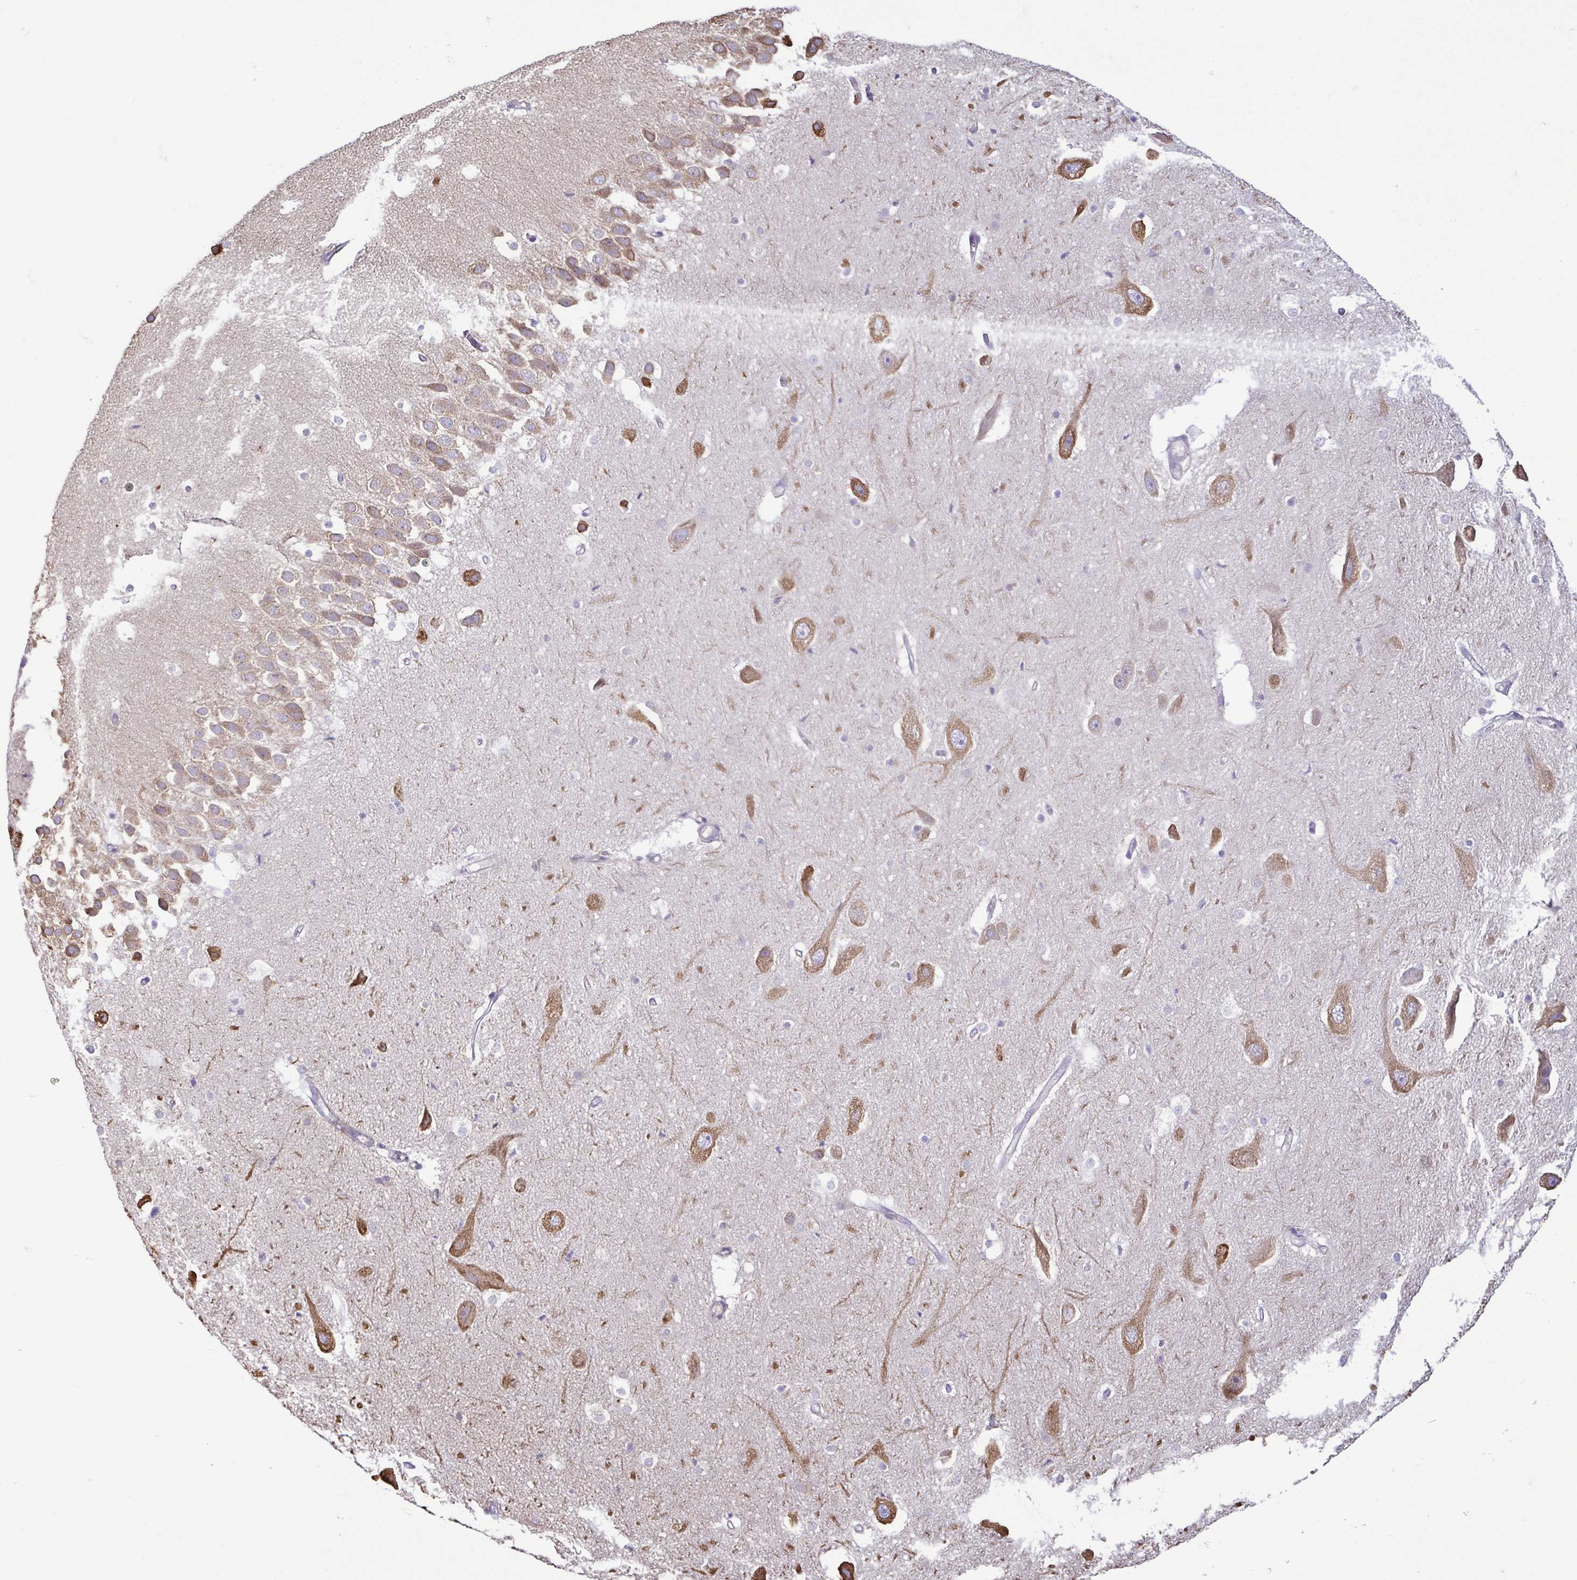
{"staining": {"intensity": "negative", "quantity": "none", "location": "none"}, "tissue": "hippocampus", "cell_type": "Glial cells", "image_type": "normal", "snomed": [{"axis": "morphology", "description": "Normal tissue, NOS"}, {"axis": "topography", "description": "Hippocampus"}], "caption": "Micrograph shows no protein positivity in glial cells of benign hippocampus. The staining is performed using DAB (3,3'-diaminobenzidine) brown chromogen with nuclei counter-stained in using hematoxylin.", "gene": "MYL10", "patient": {"sex": "male", "age": 26}}